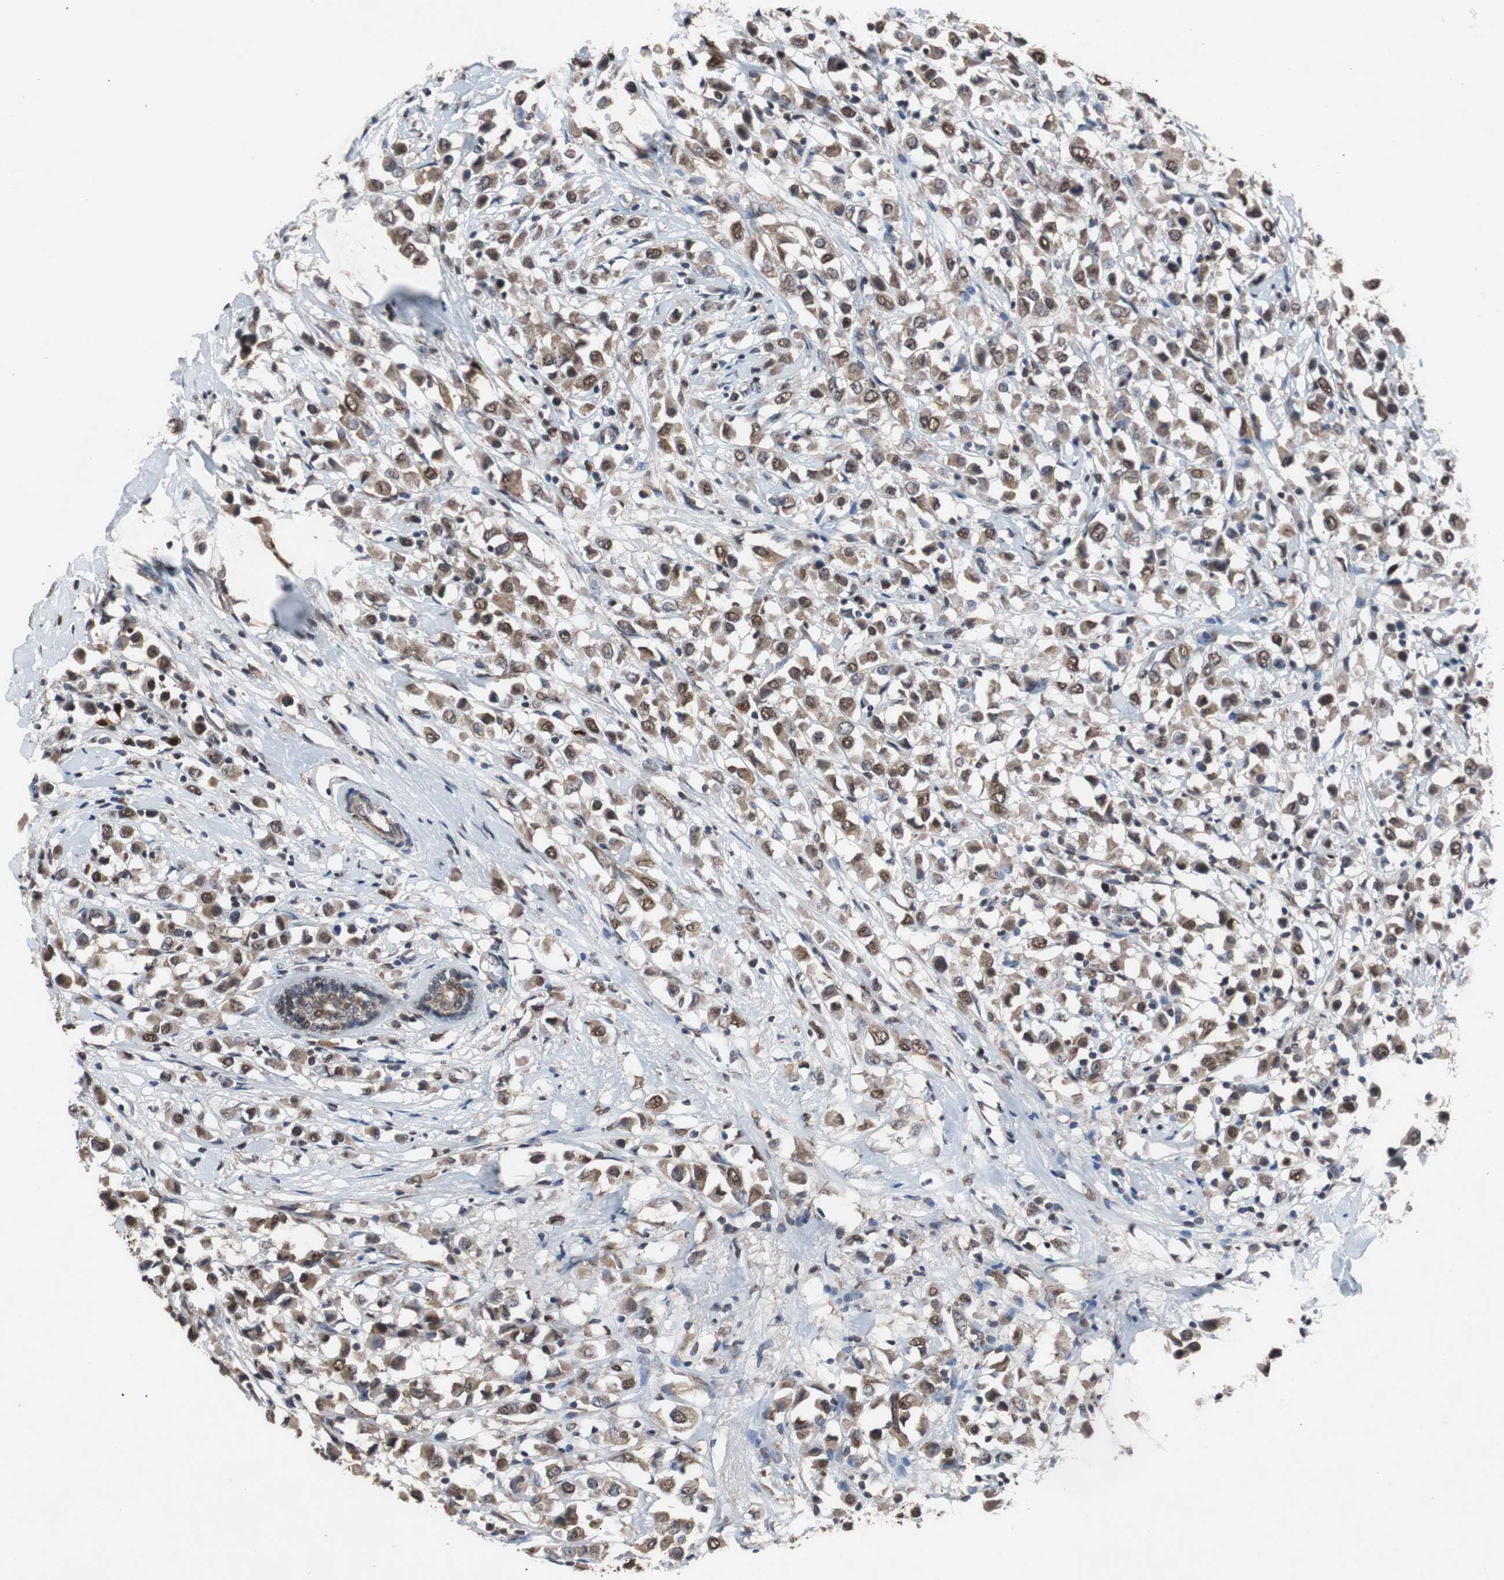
{"staining": {"intensity": "moderate", "quantity": ">75%", "location": "cytoplasmic/membranous"}, "tissue": "breast cancer", "cell_type": "Tumor cells", "image_type": "cancer", "snomed": [{"axis": "morphology", "description": "Duct carcinoma"}, {"axis": "topography", "description": "Breast"}], "caption": "Human breast intraductal carcinoma stained with a protein marker displays moderate staining in tumor cells.", "gene": "MED27", "patient": {"sex": "female", "age": 61}}